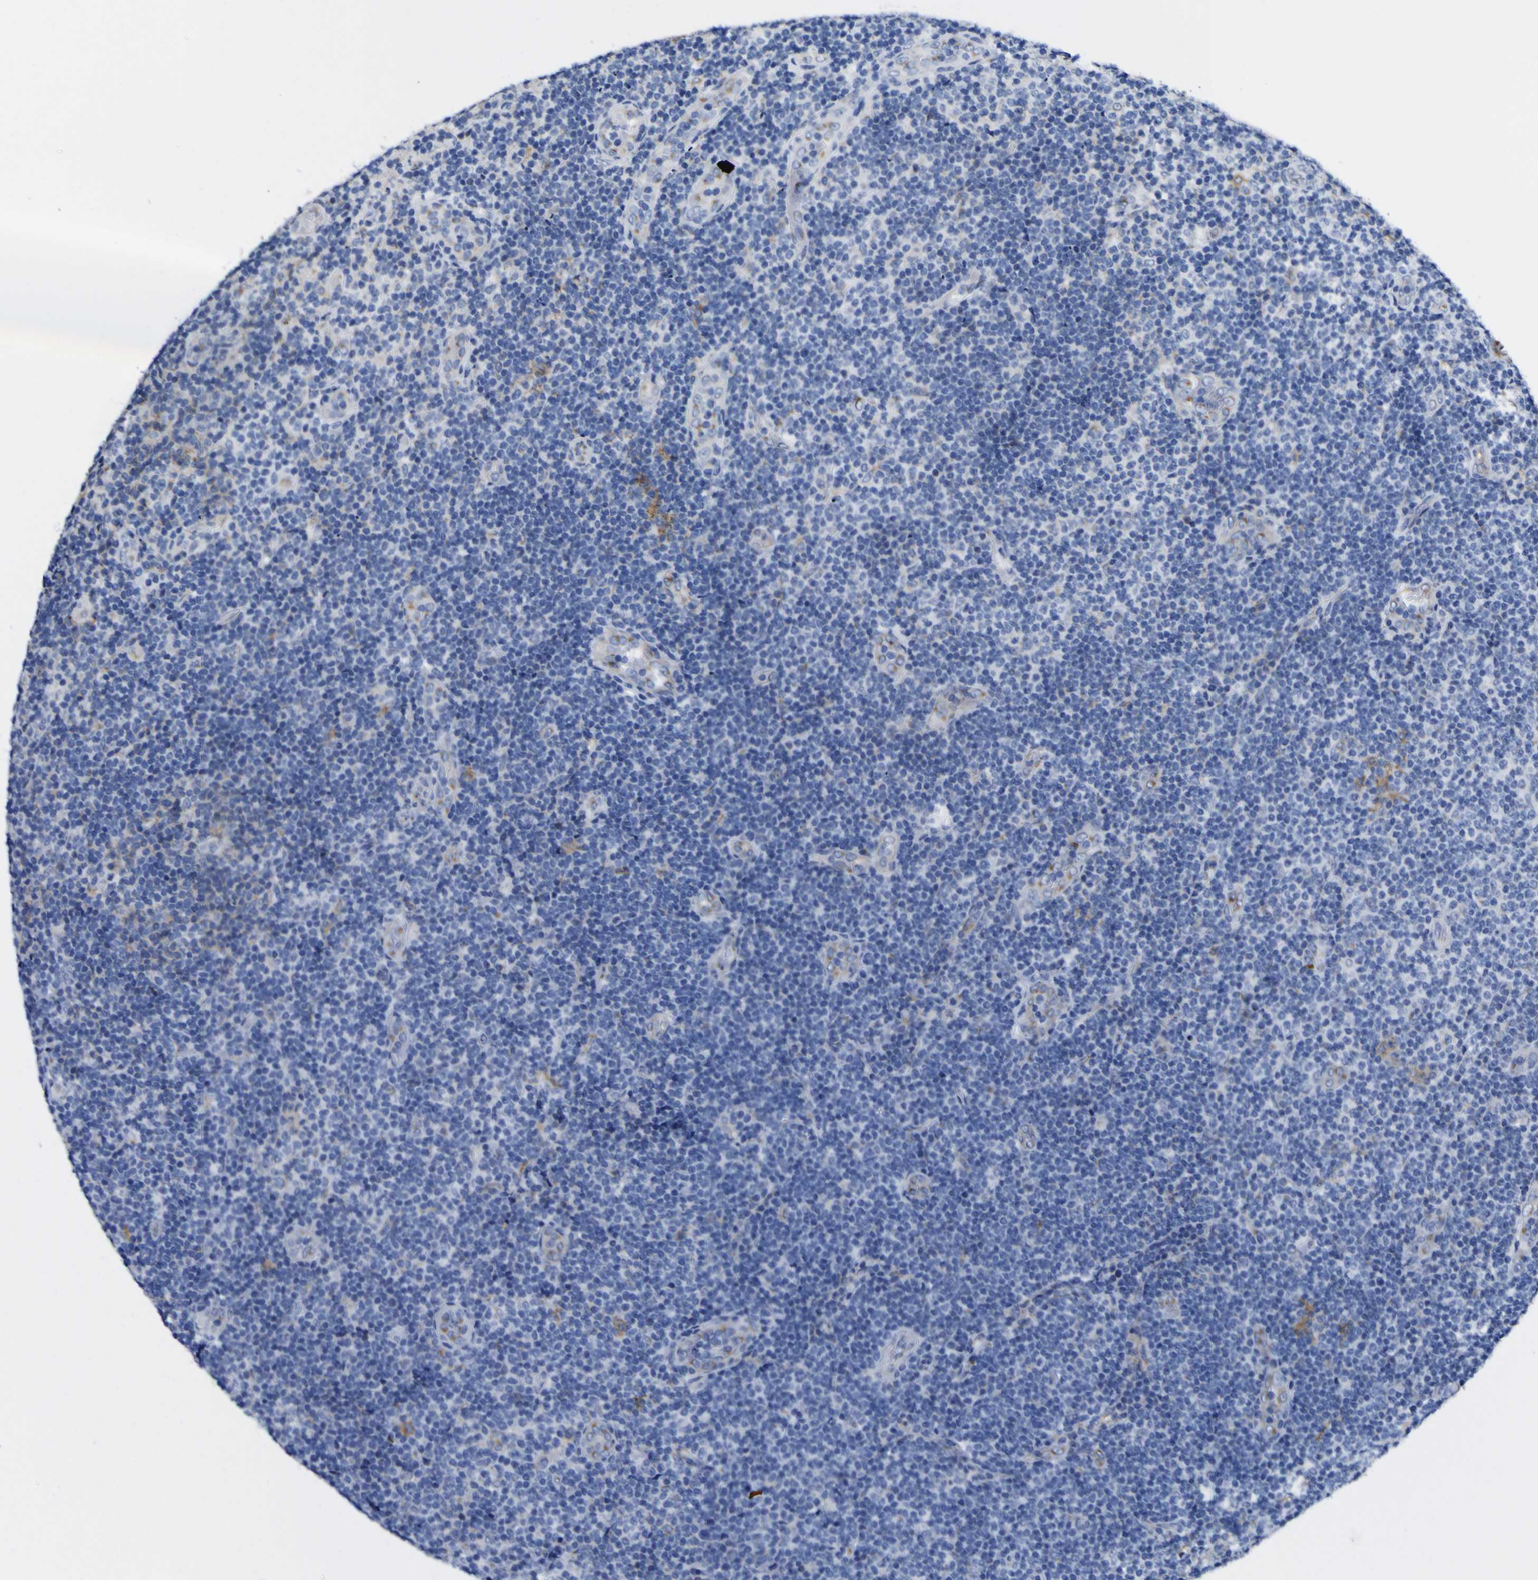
{"staining": {"intensity": "negative", "quantity": "none", "location": "none"}, "tissue": "lymphoma", "cell_type": "Tumor cells", "image_type": "cancer", "snomed": [{"axis": "morphology", "description": "Malignant lymphoma, non-Hodgkin's type, Low grade"}, {"axis": "topography", "description": "Lymph node"}], "caption": "Immunohistochemistry (IHC) micrograph of human lymphoma stained for a protein (brown), which displays no expression in tumor cells.", "gene": "GOLM1", "patient": {"sex": "male", "age": 83}}